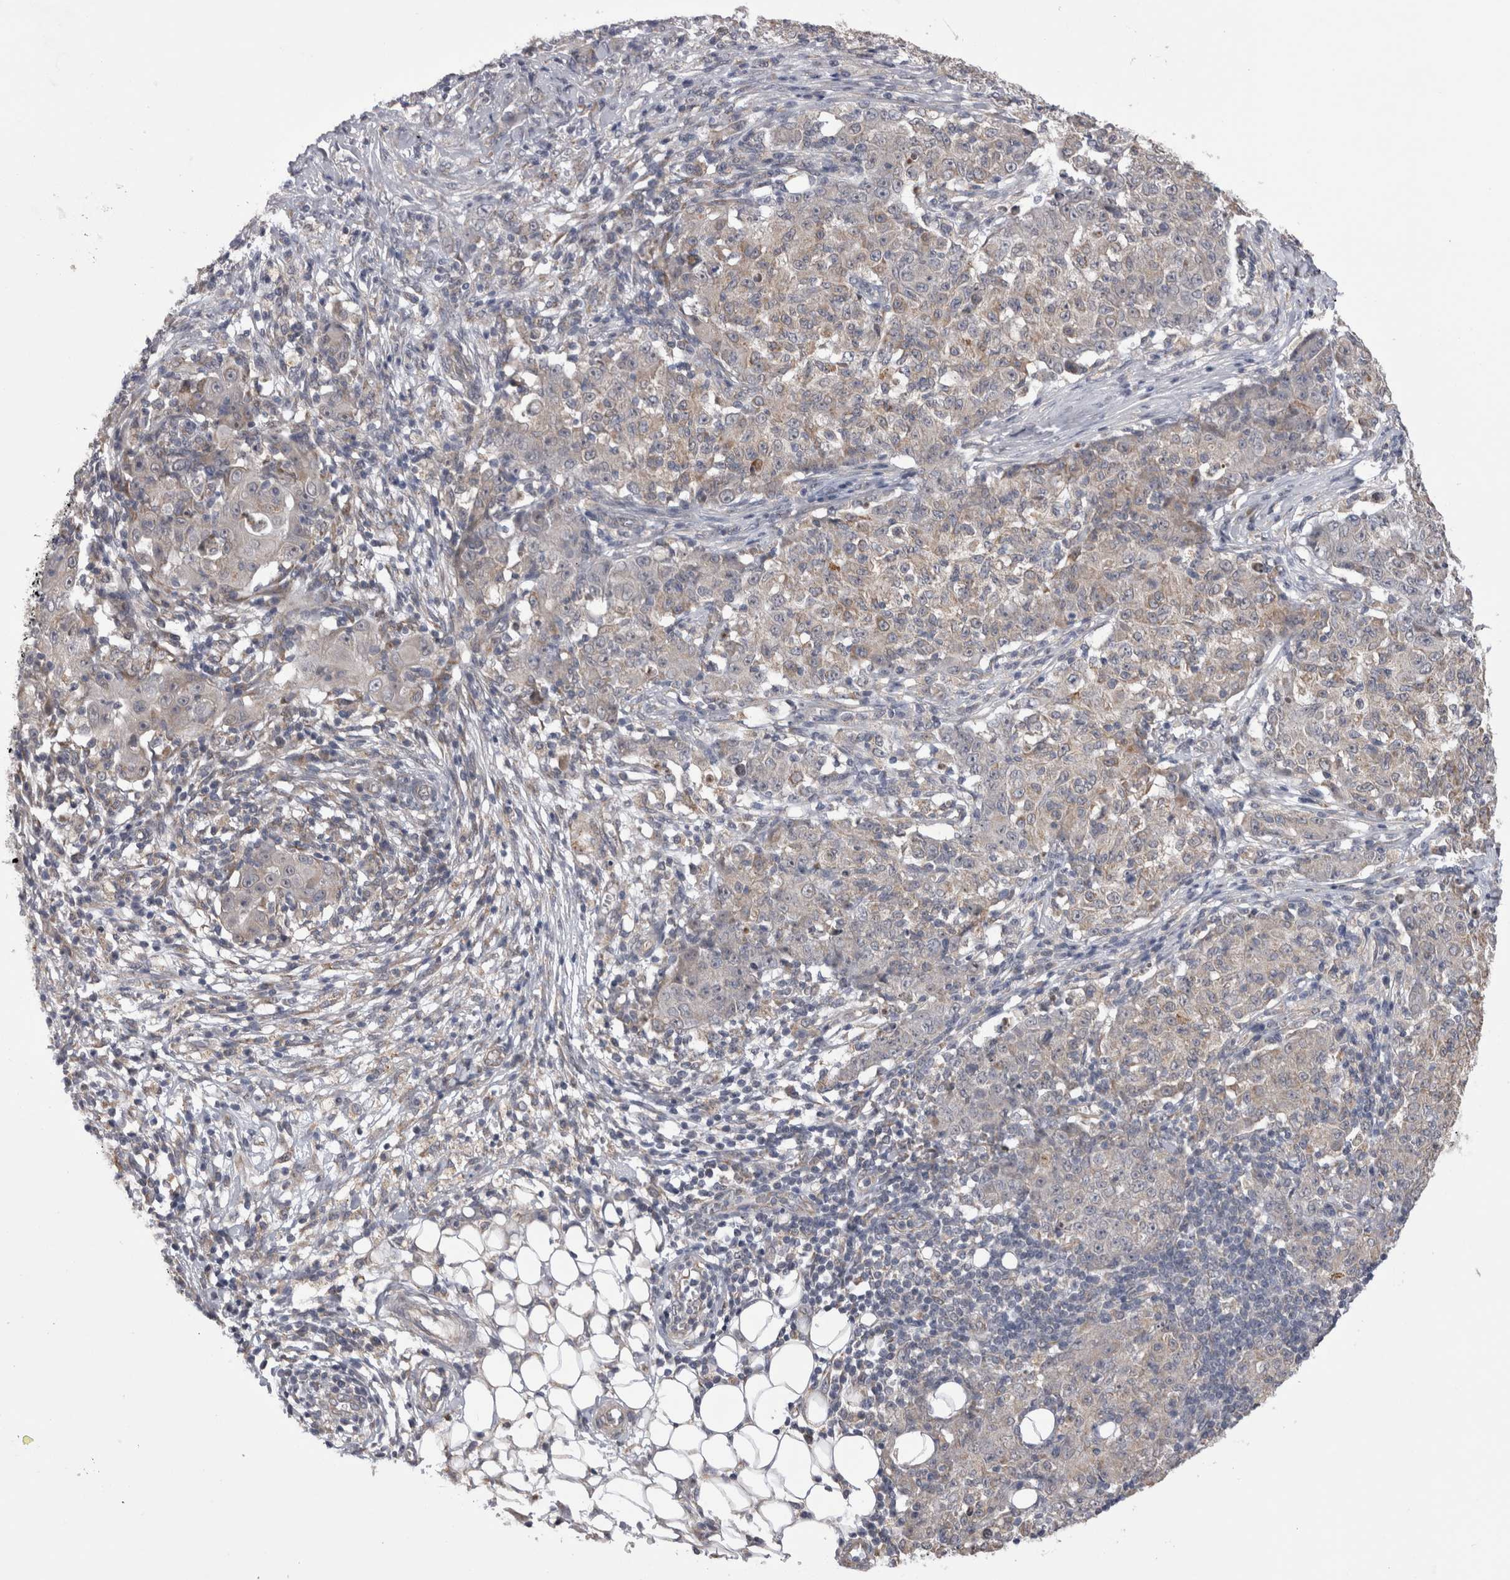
{"staining": {"intensity": "weak", "quantity": "<25%", "location": "cytoplasmic/membranous"}, "tissue": "ovarian cancer", "cell_type": "Tumor cells", "image_type": "cancer", "snomed": [{"axis": "morphology", "description": "Carcinoma, endometroid"}, {"axis": "topography", "description": "Ovary"}], "caption": "IHC of human ovarian cancer (endometroid carcinoma) demonstrates no staining in tumor cells.", "gene": "ARHGAP29", "patient": {"sex": "female", "age": 42}}